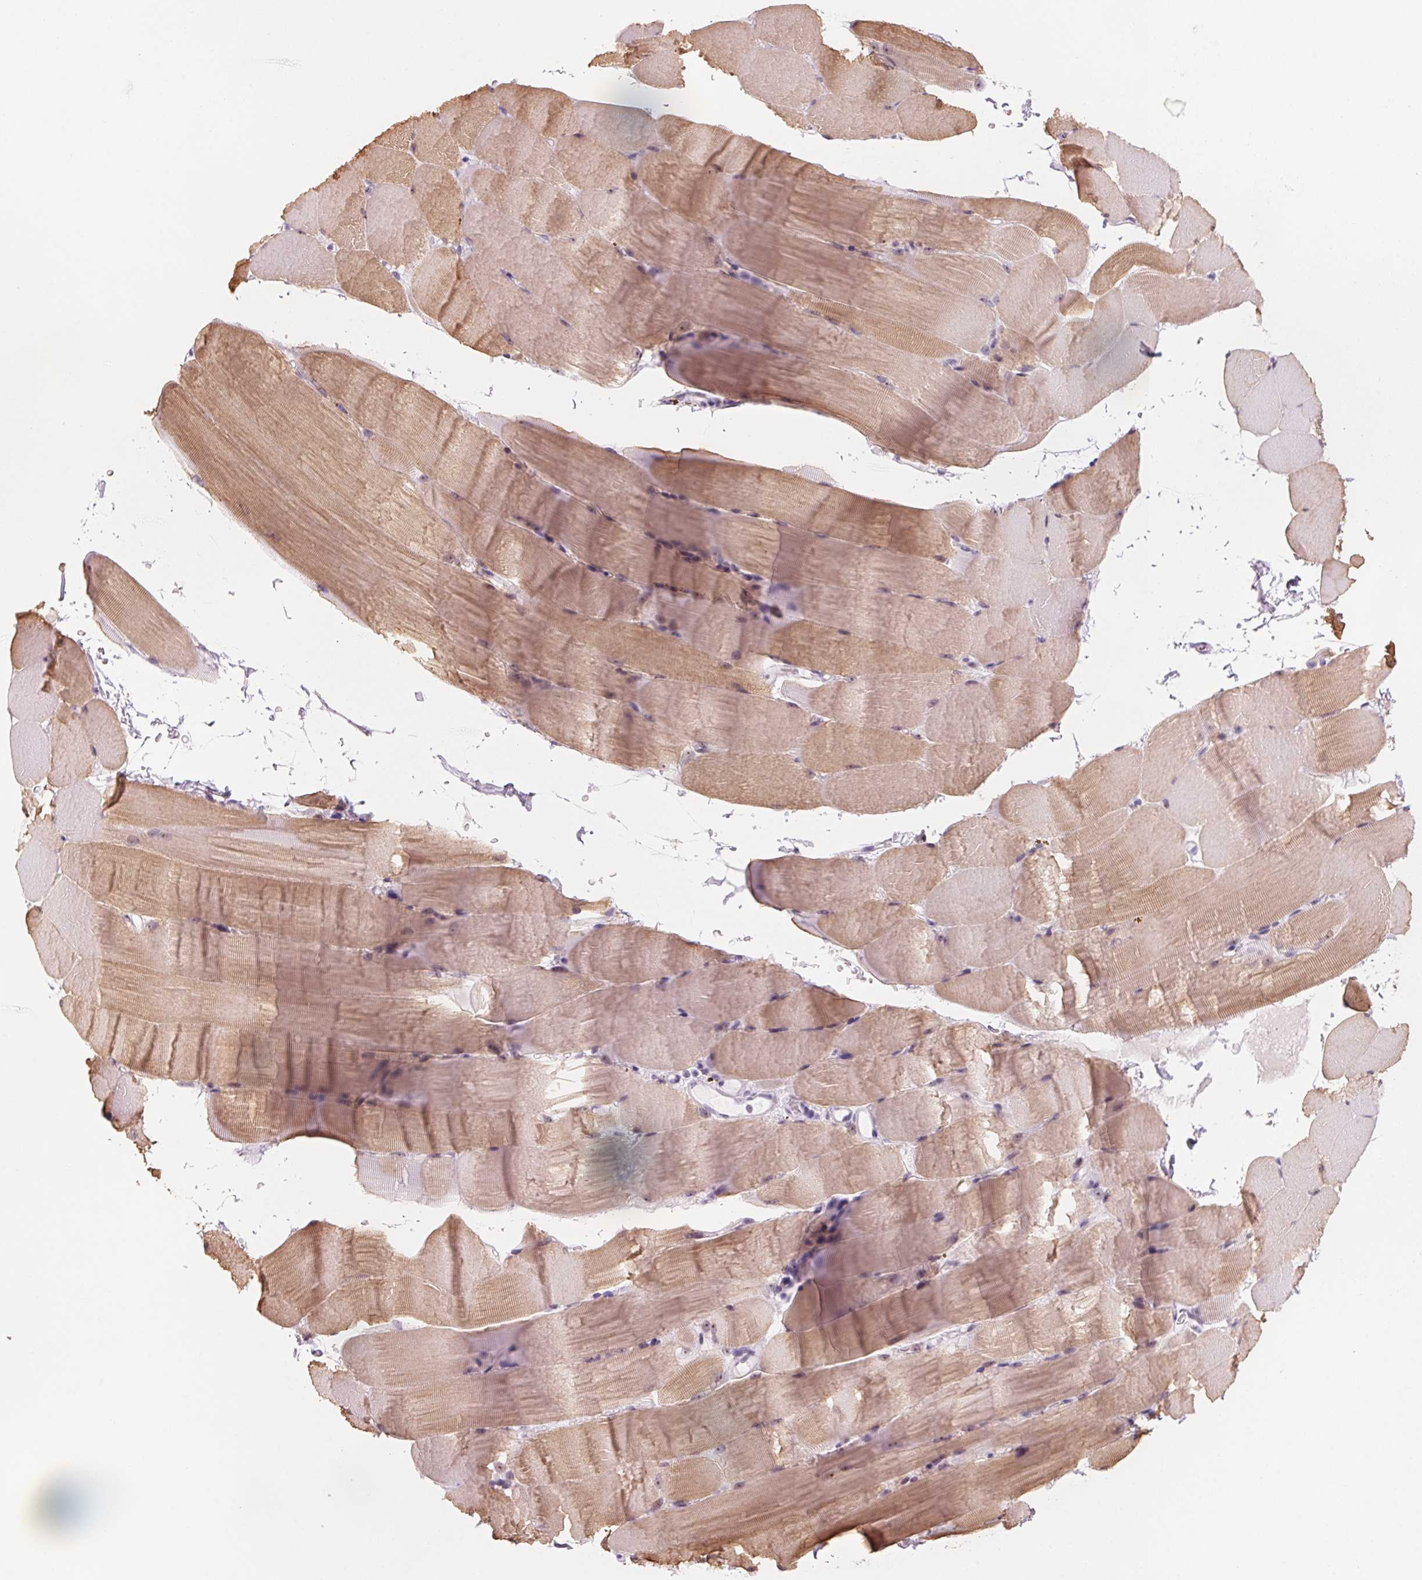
{"staining": {"intensity": "moderate", "quantity": "25%-75%", "location": "cytoplasmic/membranous"}, "tissue": "skeletal muscle", "cell_type": "Myocytes", "image_type": "normal", "snomed": [{"axis": "morphology", "description": "Normal tissue, NOS"}, {"axis": "topography", "description": "Skeletal muscle"}], "caption": "Benign skeletal muscle exhibits moderate cytoplasmic/membranous expression in approximately 25%-75% of myocytes.", "gene": "DNTTIP2", "patient": {"sex": "female", "age": 37}}